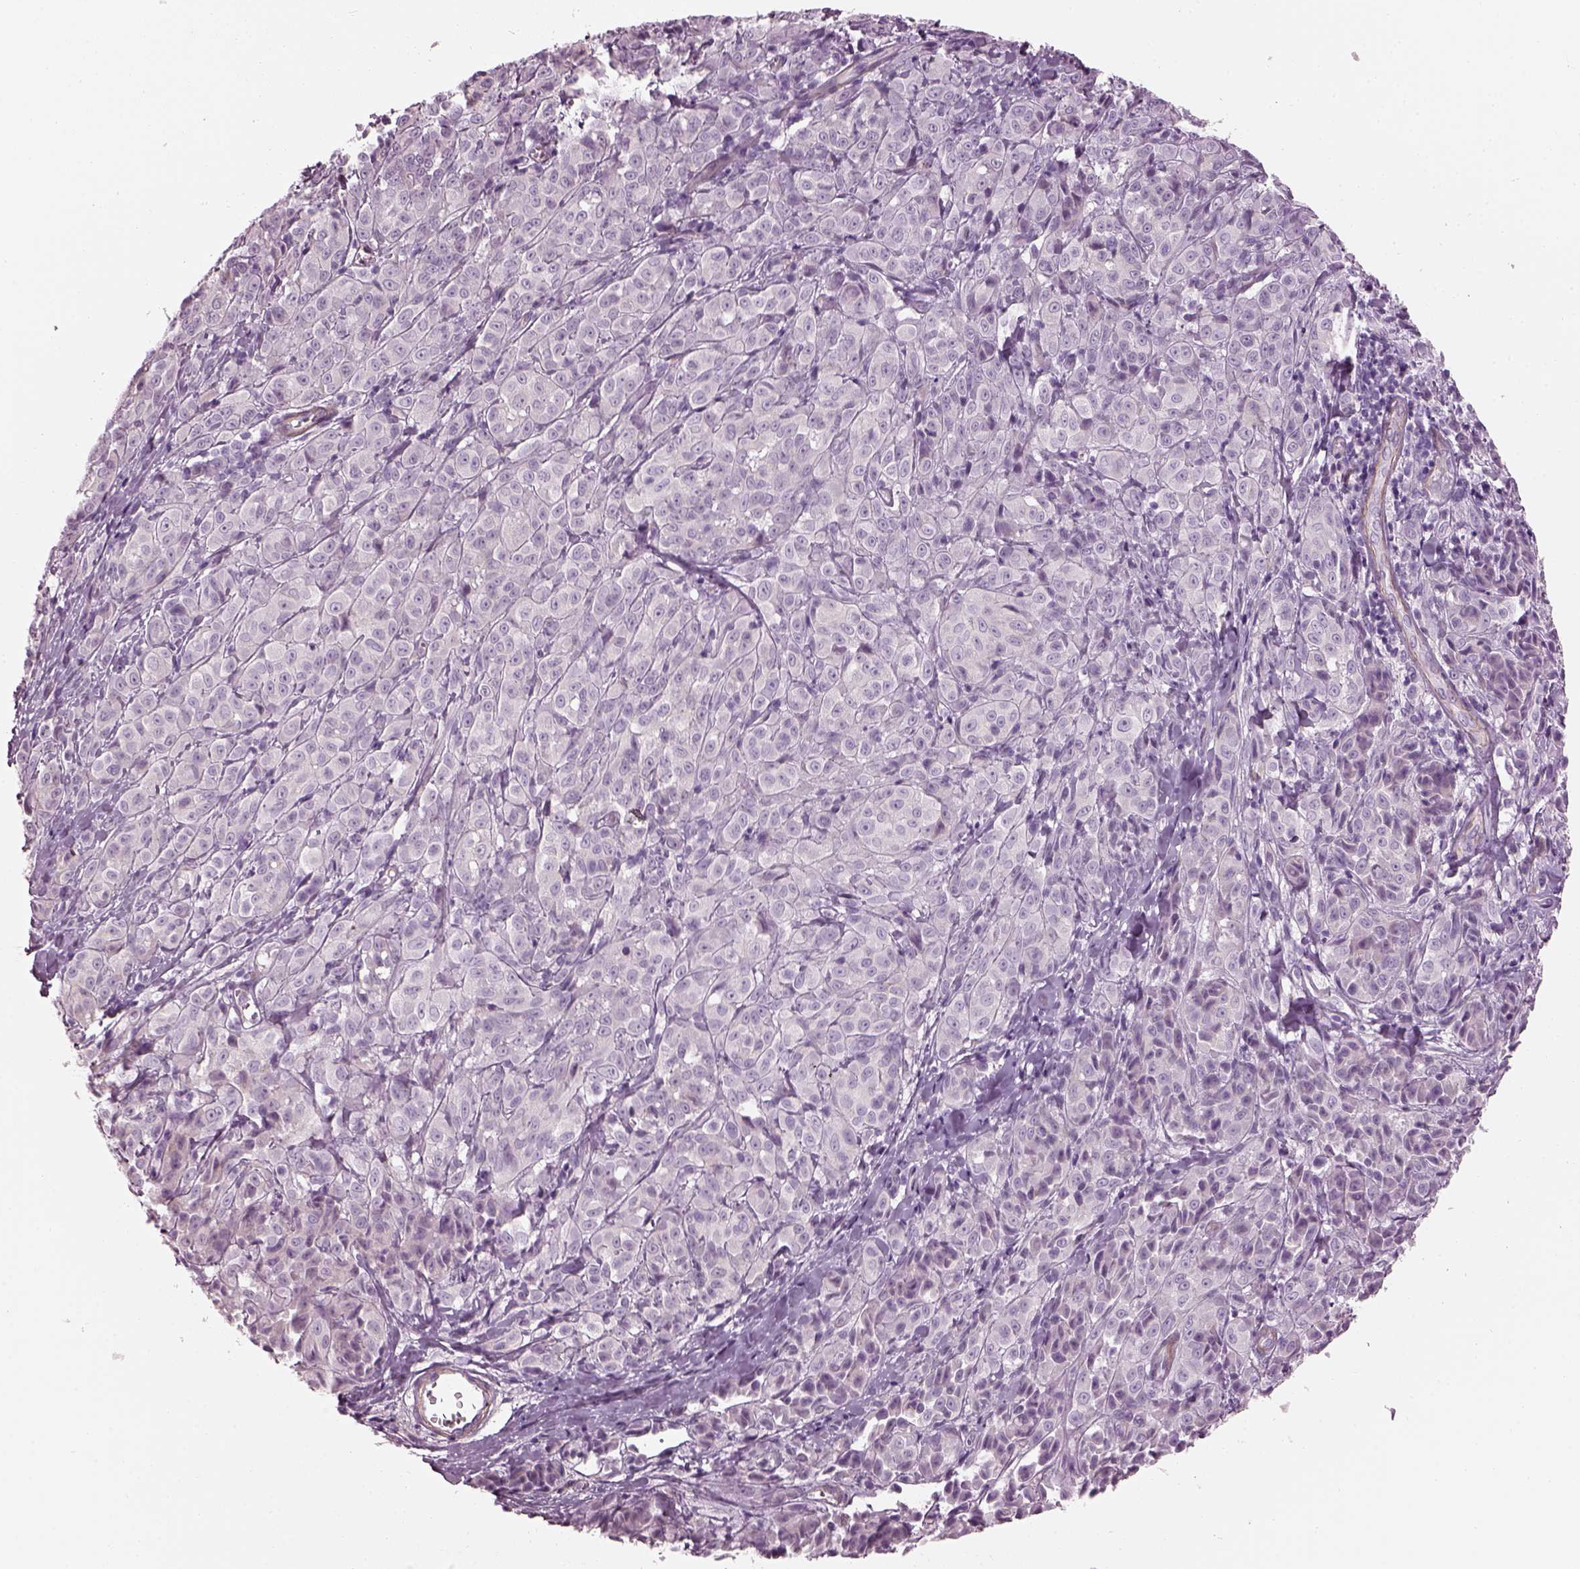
{"staining": {"intensity": "negative", "quantity": "none", "location": "none"}, "tissue": "melanoma", "cell_type": "Tumor cells", "image_type": "cancer", "snomed": [{"axis": "morphology", "description": "Malignant melanoma, NOS"}, {"axis": "topography", "description": "Skin"}], "caption": "This is an immunohistochemistry histopathology image of human melanoma. There is no expression in tumor cells.", "gene": "BFSP1", "patient": {"sex": "male", "age": 89}}